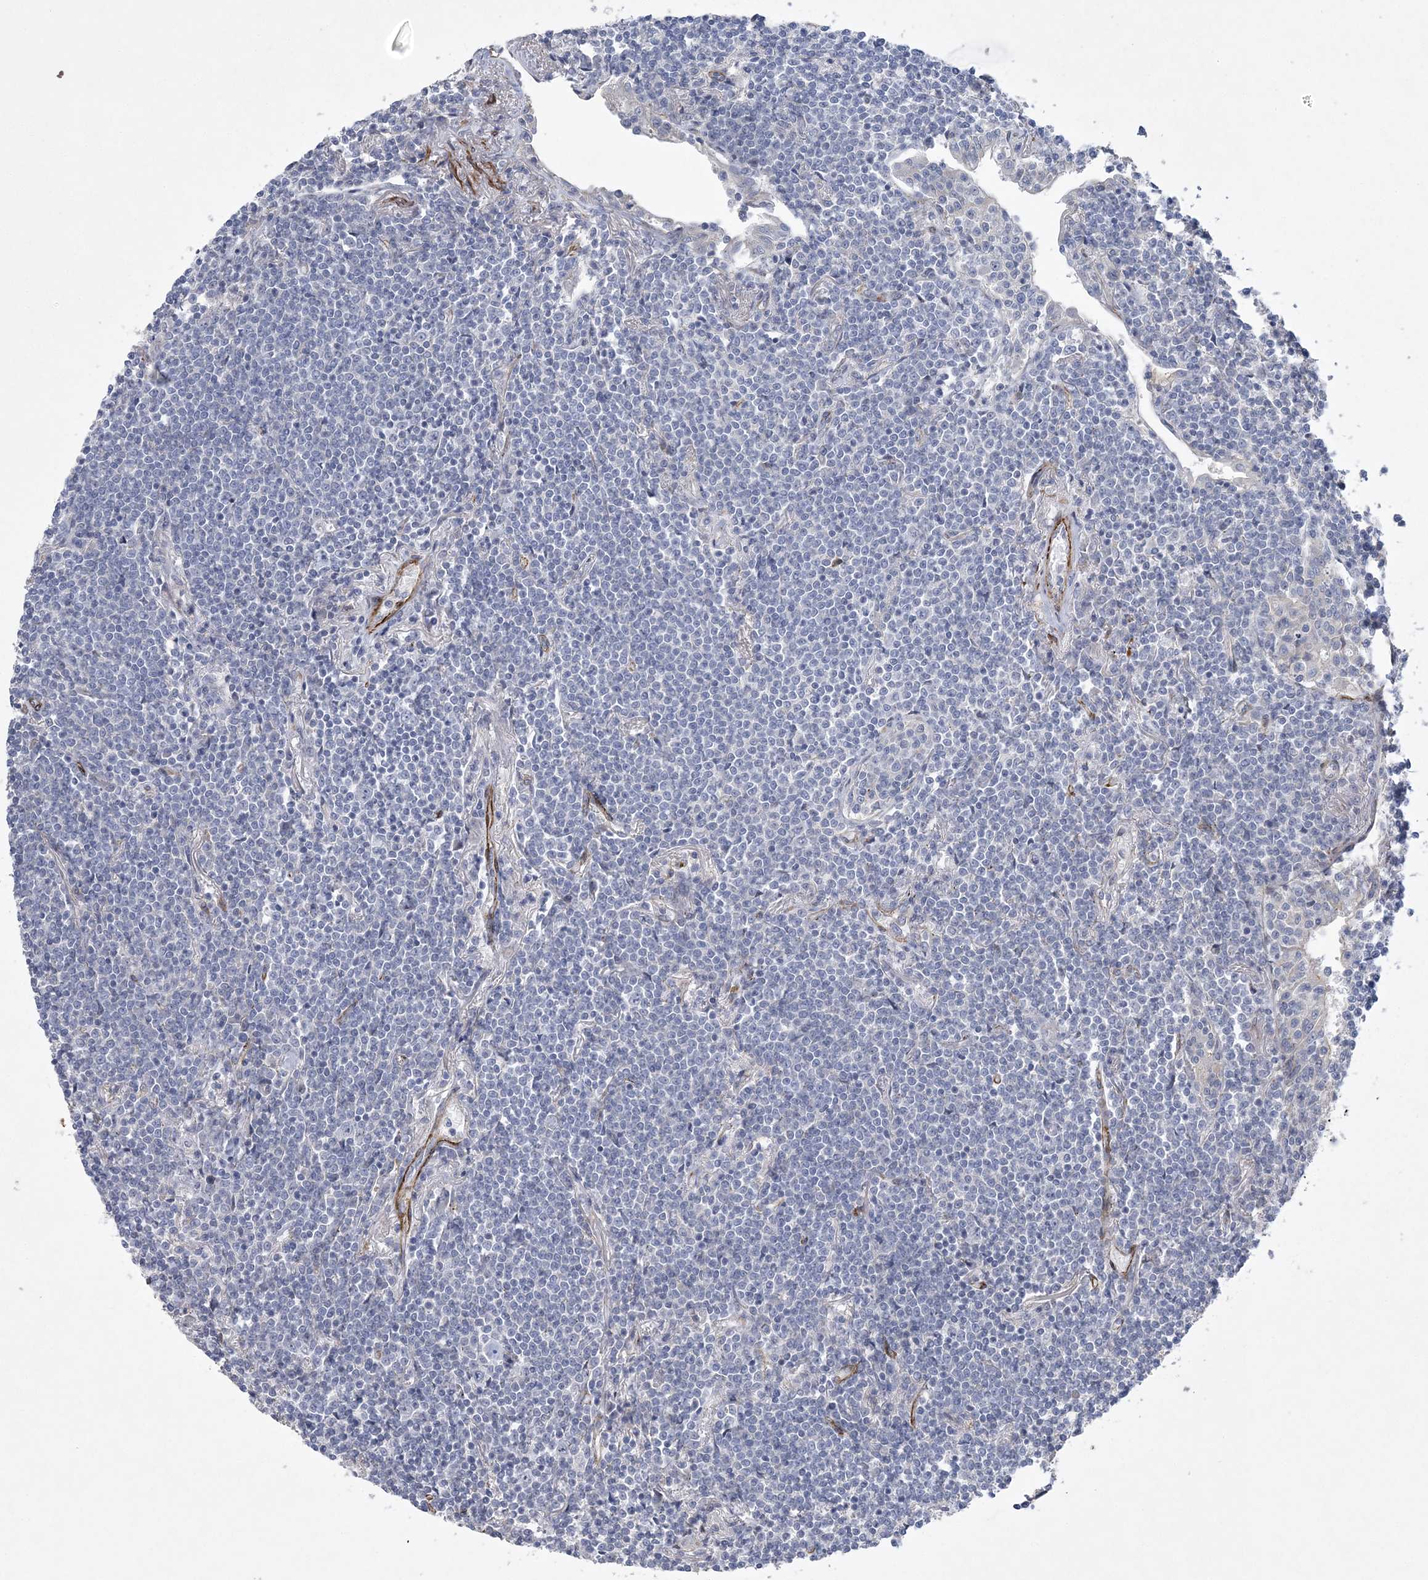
{"staining": {"intensity": "negative", "quantity": "none", "location": "none"}, "tissue": "lymphoma", "cell_type": "Tumor cells", "image_type": "cancer", "snomed": [{"axis": "morphology", "description": "Malignant lymphoma, non-Hodgkin's type, Low grade"}, {"axis": "topography", "description": "Lung"}], "caption": "The histopathology image displays no significant staining in tumor cells of lymphoma. (DAB immunohistochemistry with hematoxylin counter stain).", "gene": "ARSJ", "patient": {"sex": "female", "age": 71}}